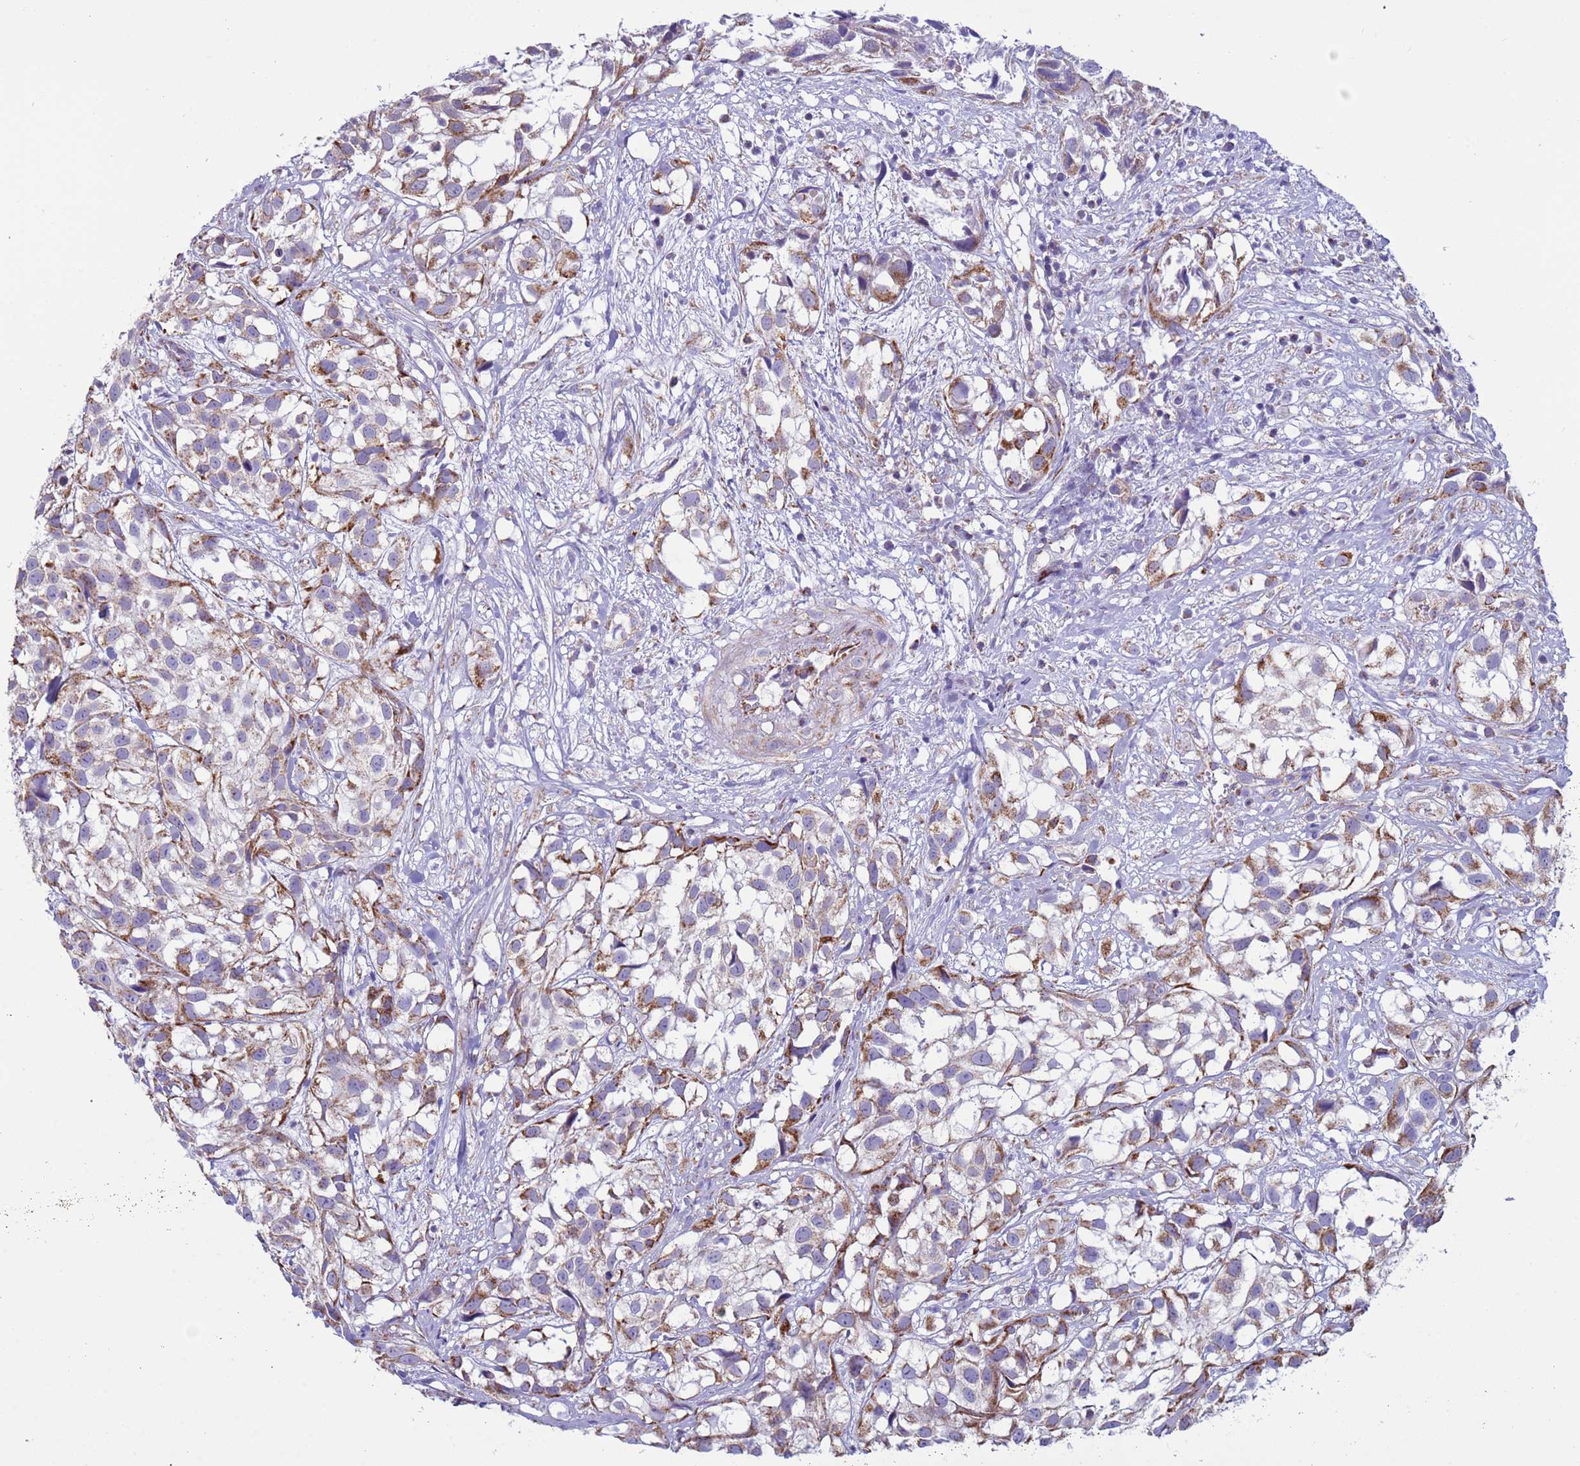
{"staining": {"intensity": "moderate", "quantity": ">75%", "location": "cytoplasmic/membranous"}, "tissue": "urothelial cancer", "cell_type": "Tumor cells", "image_type": "cancer", "snomed": [{"axis": "morphology", "description": "Urothelial carcinoma, High grade"}, {"axis": "topography", "description": "Urinary bladder"}], "caption": "Urothelial carcinoma (high-grade) tissue exhibits moderate cytoplasmic/membranous expression in approximately >75% of tumor cells", "gene": "NCALD", "patient": {"sex": "male", "age": 56}}